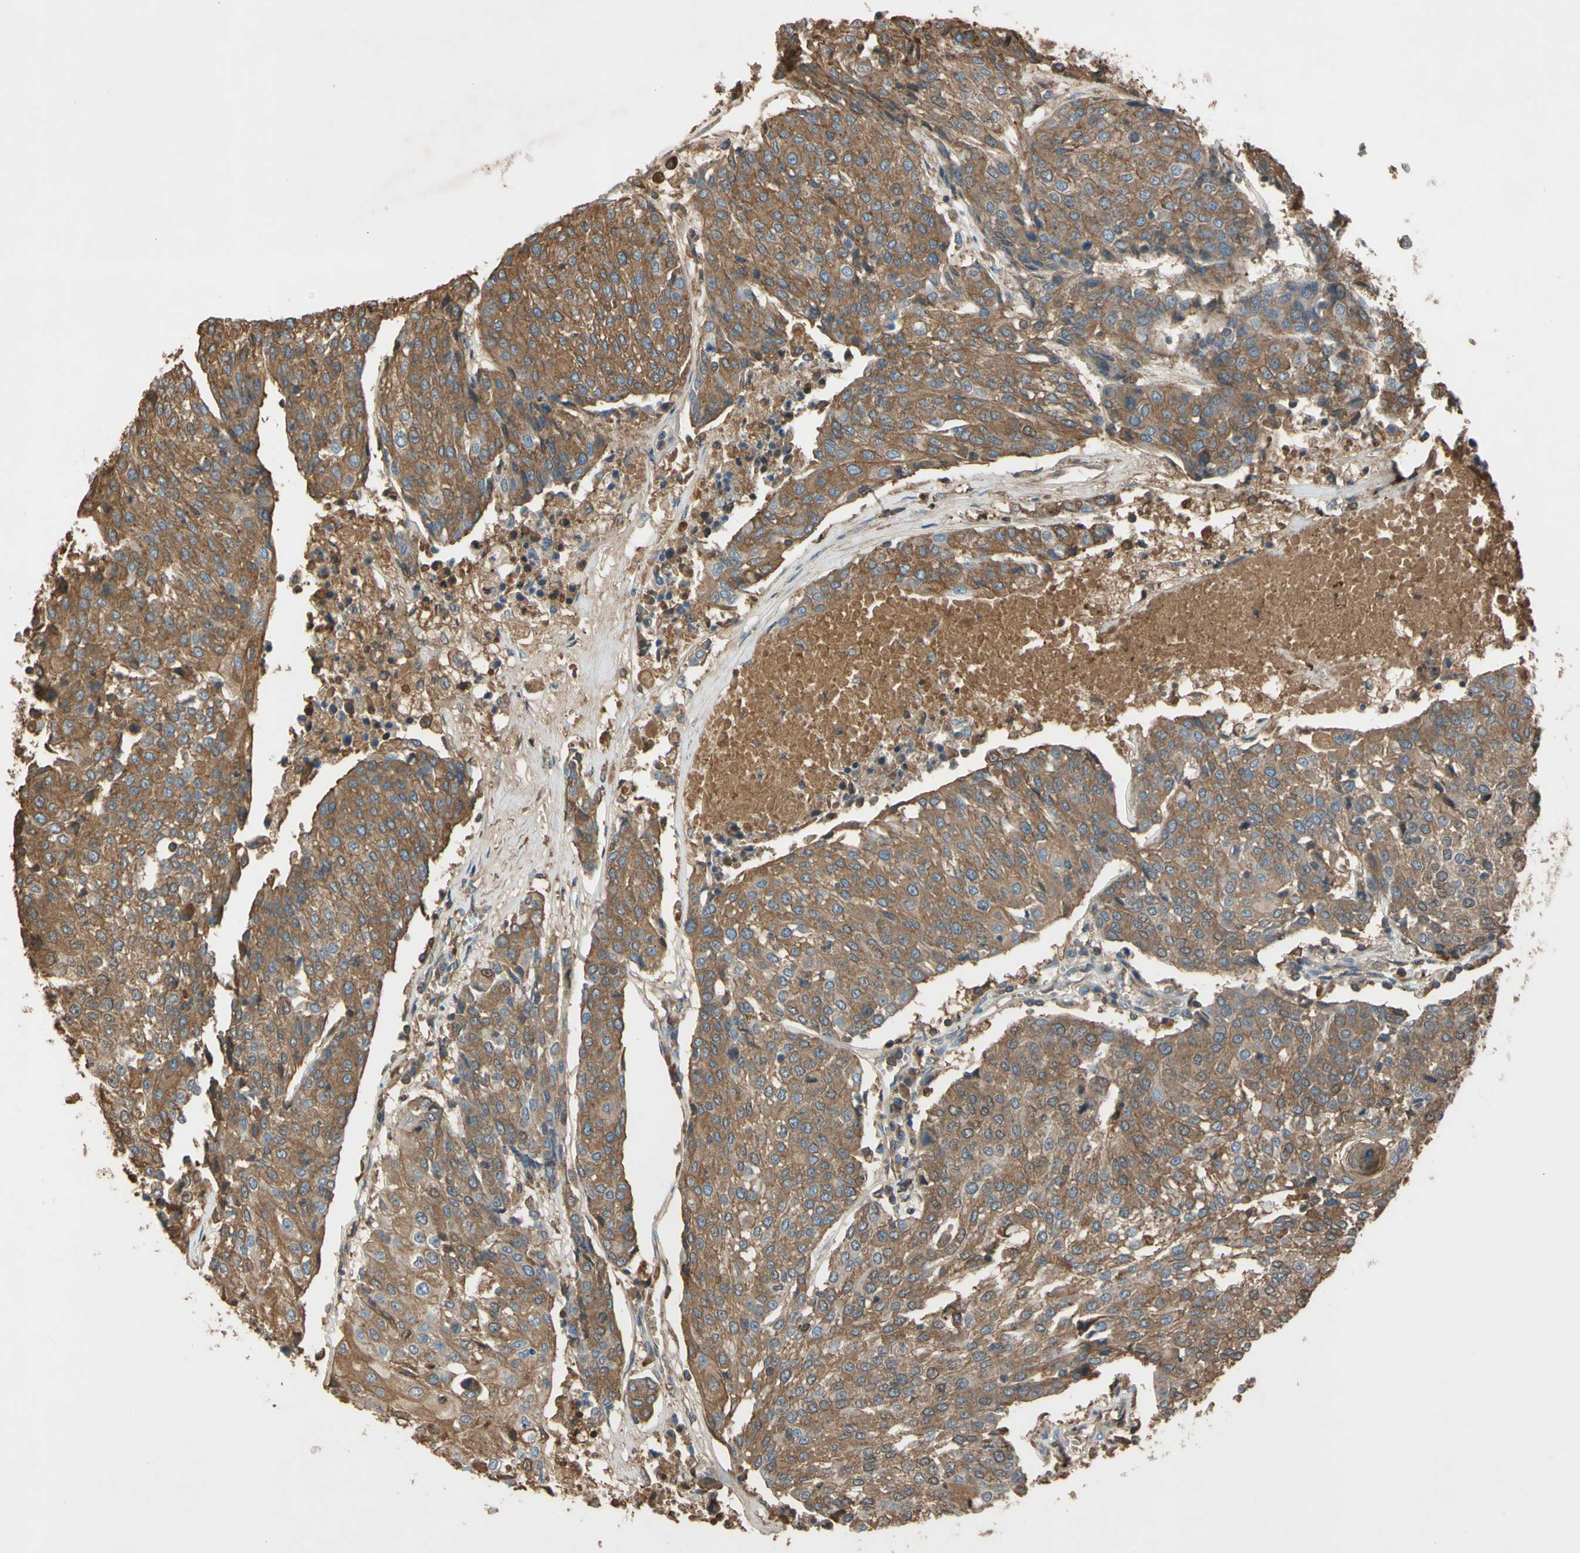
{"staining": {"intensity": "moderate", "quantity": ">75%", "location": "cytoplasmic/membranous"}, "tissue": "urothelial cancer", "cell_type": "Tumor cells", "image_type": "cancer", "snomed": [{"axis": "morphology", "description": "Urothelial carcinoma, High grade"}, {"axis": "topography", "description": "Urinary bladder"}], "caption": "An IHC histopathology image of neoplastic tissue is shown. Protein staining in brown labels moderate cytoplasmic/membranous positivity in urothelial cancer within tumor cells. Nuclei are stained in blue.", "gene": "TIMP2", "patient": {"sex": "female", "age": 85}}